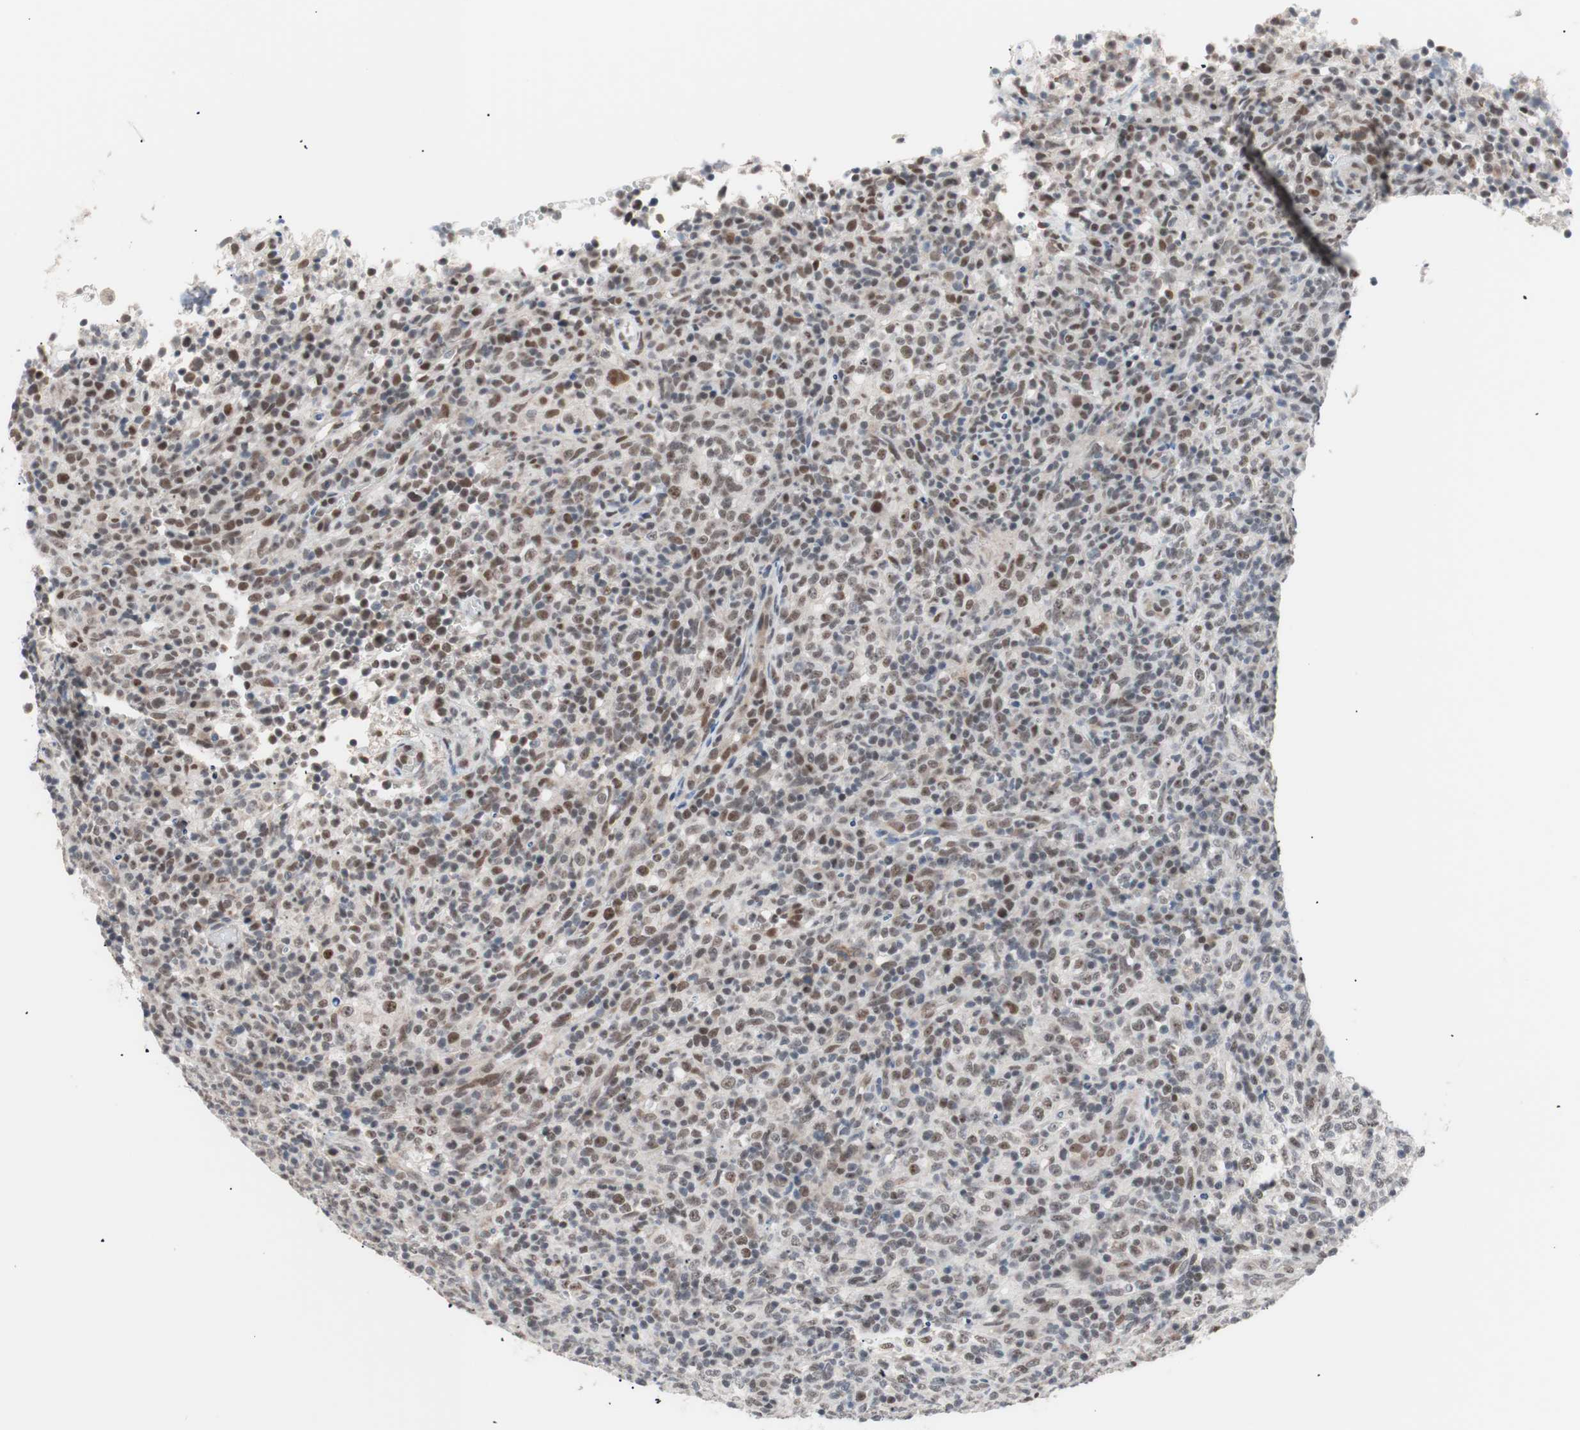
{"staining": {"intensity": "moderate", "quantity": ">75%", "location": "nuclear"}, "tissue": "lymphoma", "cell_type": "Tumor cells", "image_type": "cancer", "snomed": [{"axis": "morphology", "description": "Malignant lymphoma, non-Hodgkin's type, High grade"}, {"axis": "topography", "description": "Lymph node"}], "caption": "The immunohistochemical stain labels moderate nuclear positivity in tumor cells of lymphoma tissue. (Stains: DAB in brown, nuclei in blue, Microscopy: brightfield microscopy at high magnification).", "gene": "LIG3", "patient": {"sex": "female", "age": 76}}